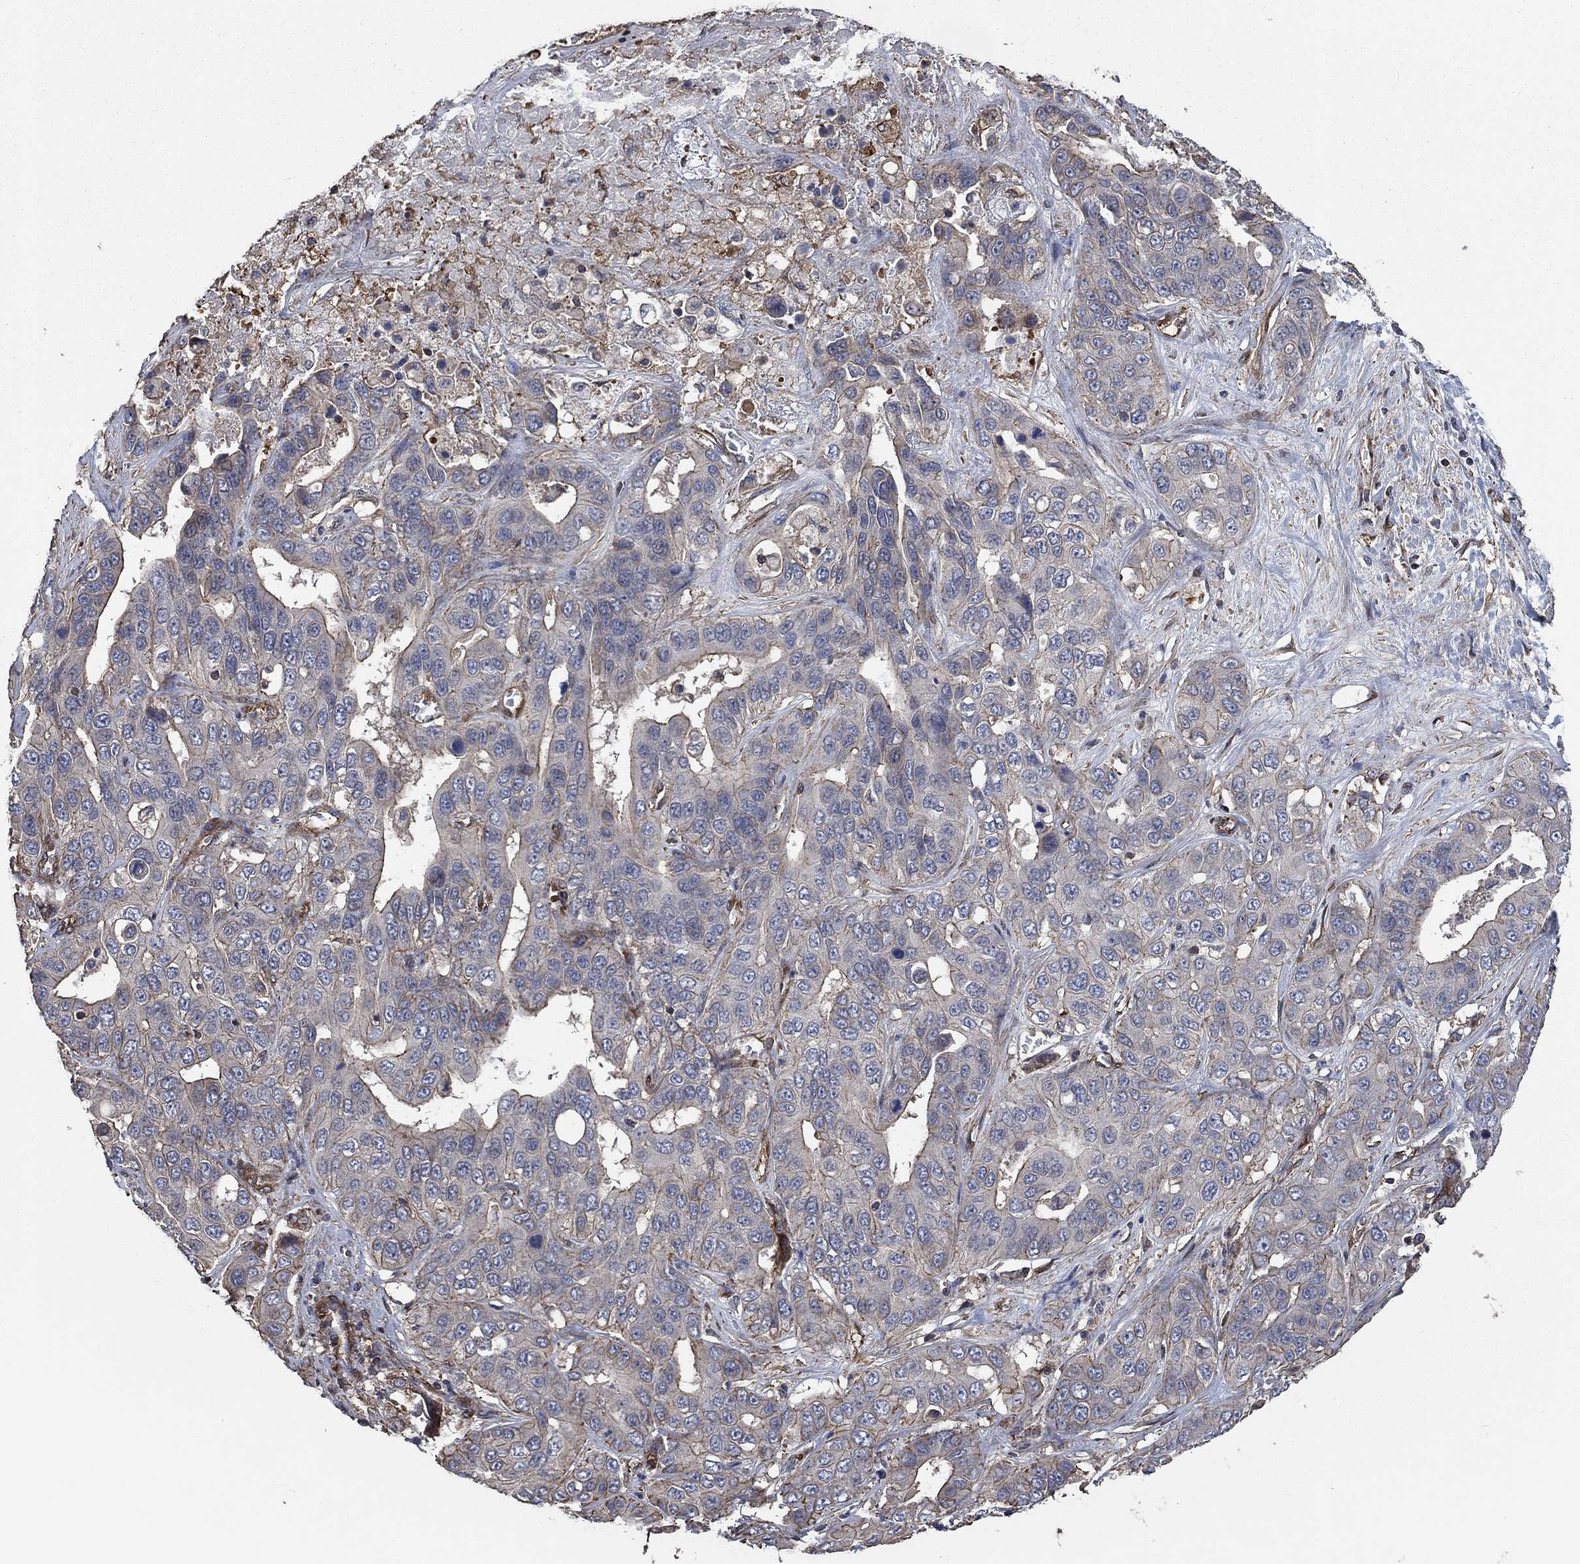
{"staining": {"intensity": "moderate", "quantity": "<25%", "location": "cytoplasmic/membranous"}, "tissue": "liver cancer", "cell_type": "Tumor cells", "image_type": "cancer", "snomed": [{"axis": "morphology", "description": "Cholangiocarcinoma"}, {"axis": "topography", "description": "Liver"}], "caption": "Protein expression analysis of liver cancer demonstrates moderate cytoplasmic/membranous staining in approximately <25% of tumor cells. The staining was performed using DAB (3,3'-diaminobenzidine), with brown indicating positive protein expression. Nuclei are stained blue with hematoxylin.", "gene": "PDE3A", "patient": {"sex": "female", "age": 52}}